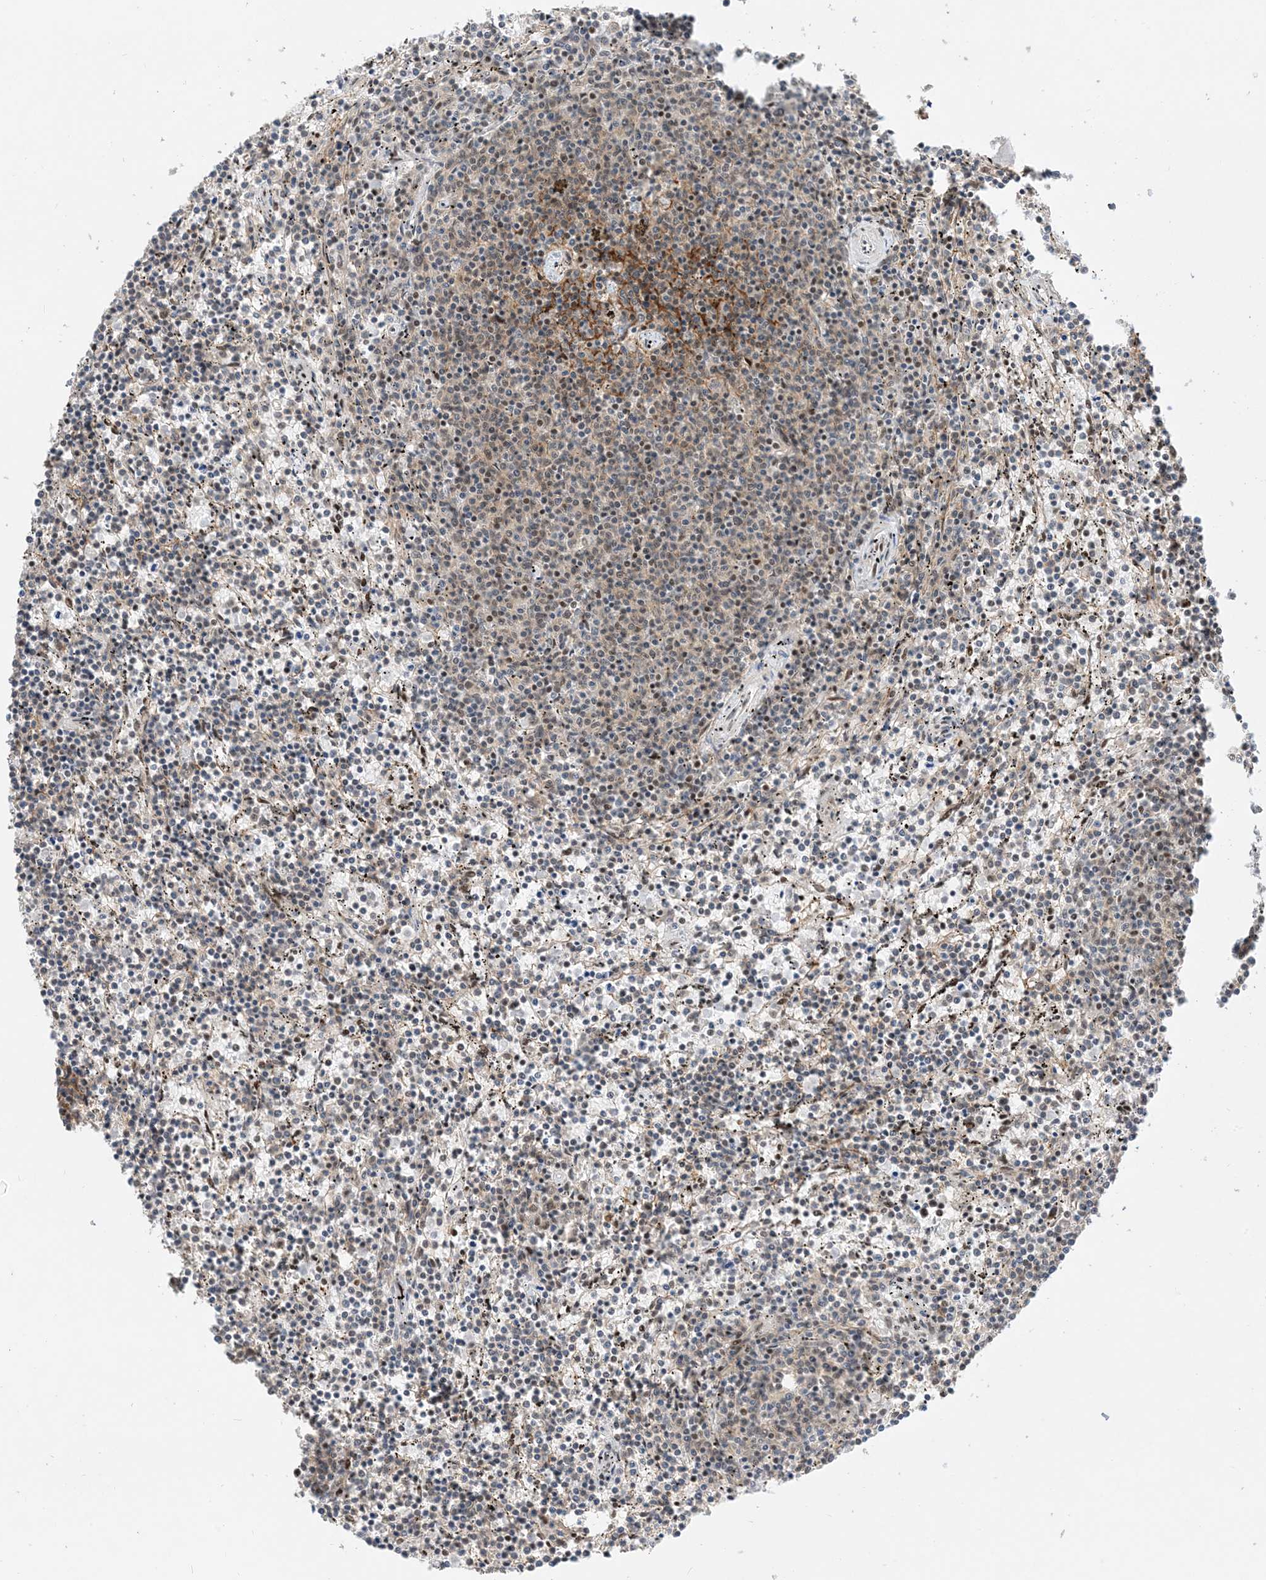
{"staining": {"intensity": "weak", "quantity": "25%-75%", "location": "cytoplasmic/membranous"}, "tissue": "lymphoma", "cell_type": "Tumor cells", "image_type": "cancer", "snomed": [{"axis": "morphology", "description": "Malignant lymphoma, non-Hodgkin's type, Low grade"}, {"axis": "topography", "description": "Spleen"}], "caption": "Lymphoma was stained to show a protein in brown. There is low levels of weak cytoplasmic/membranous expression in approximately 25%-75% of tumor cells.", "gene": "SF3A3", "patient": {"sex": "female", "age": 50}}